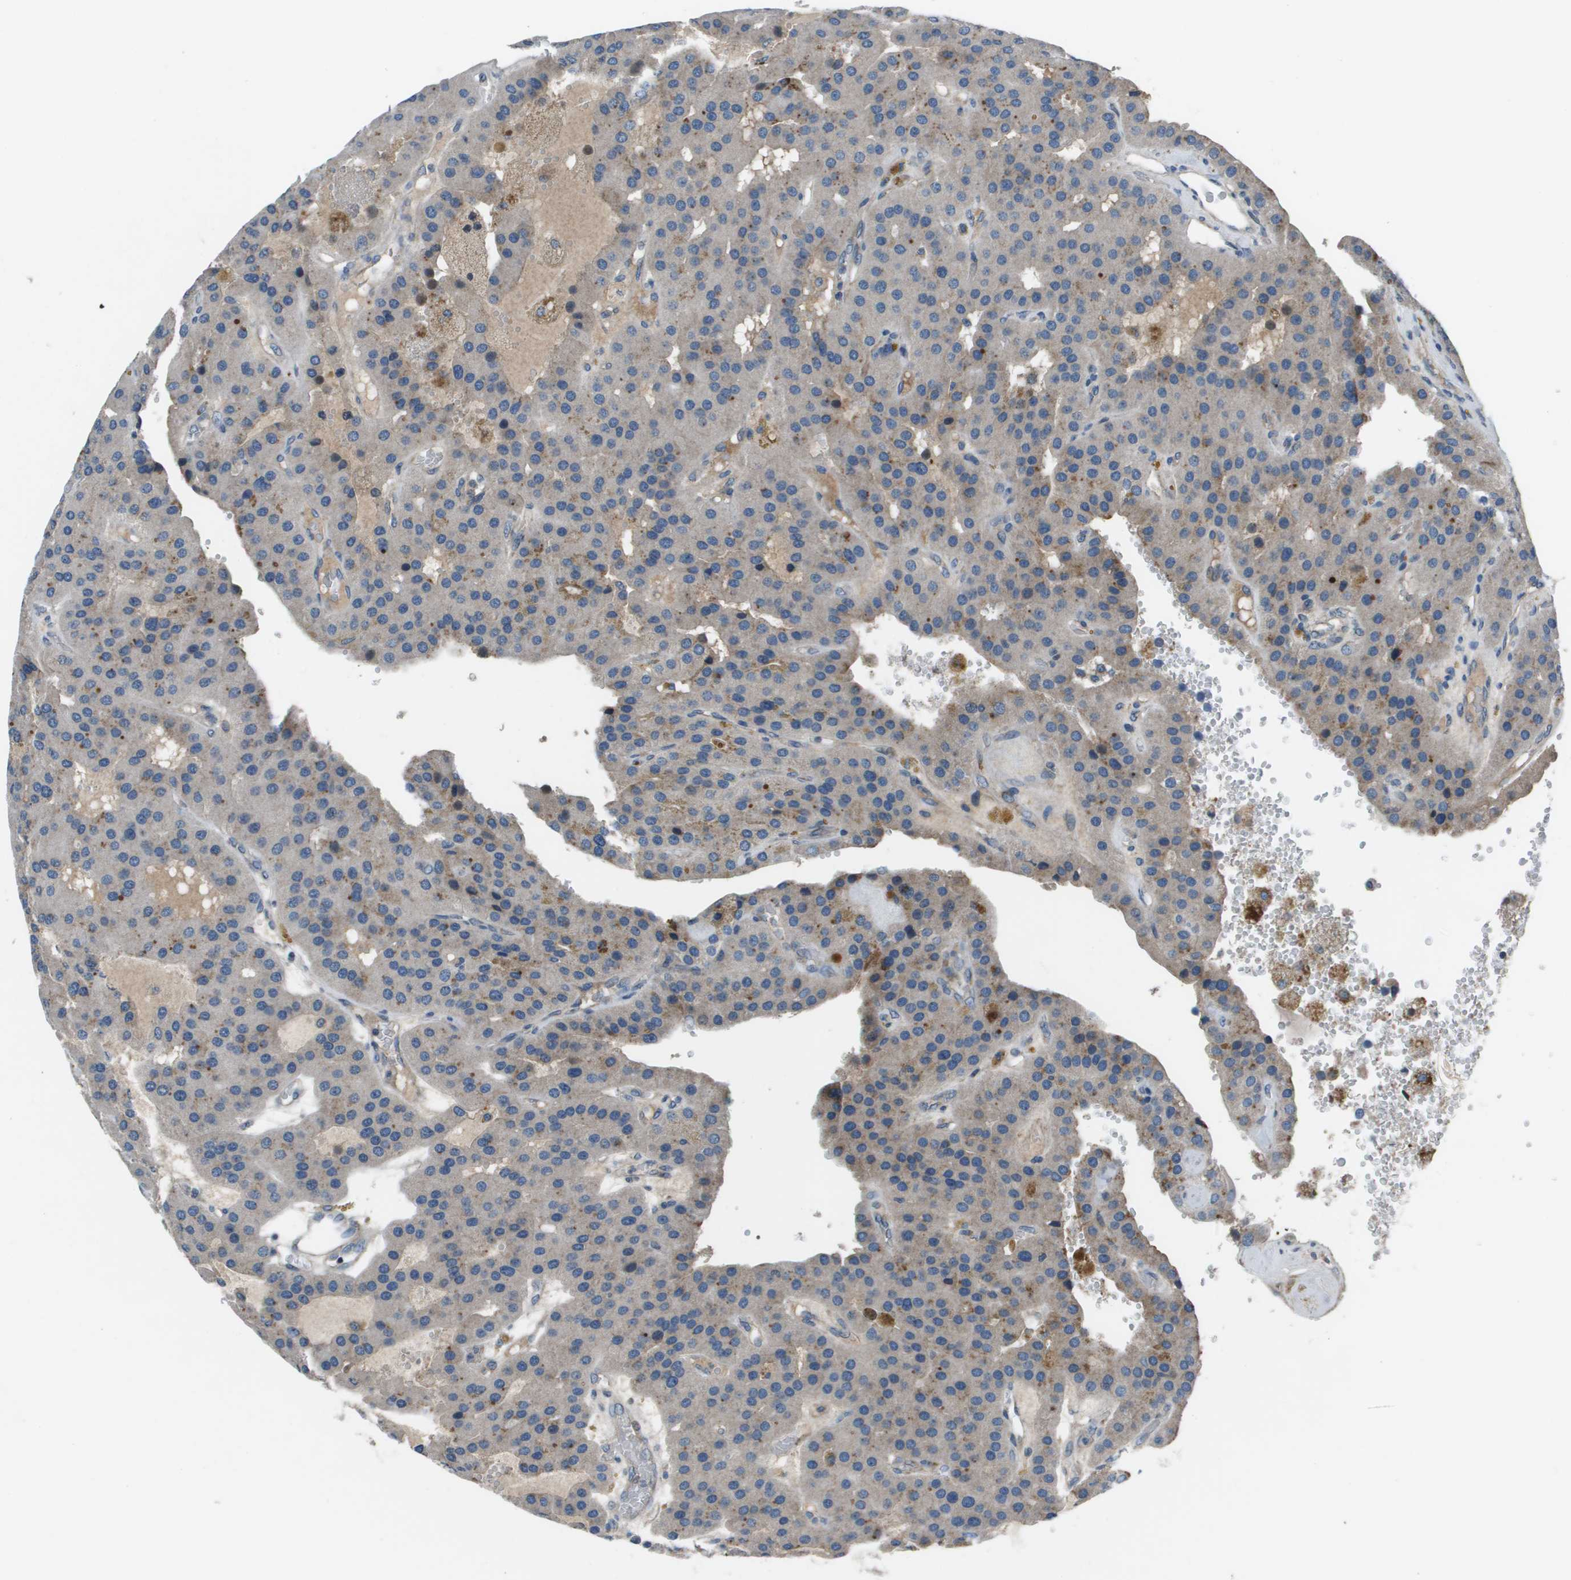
{"staining": {"intensity": "weak", "quantity": "<25%", "location": "cytoplasmic/membranous"}, "tissue": "parathyroid gland", "cell_type": "Glandular cells", "image_type": "normal", "snomed": [{"axis": "morphology", "description": "Normal tissue, NOS"}, {"axis": "morphology", "description": "Adenoma, NOS"}, {"axis": "topography", "description": "Parathyroid gland"}], "caption": "Glandular cells are negative for brown protein staining in benign parathyroid gland. The staining was performed using DAB to visualize the protein expression in brown, while the nuclei were stained in blue with hematoxylin (Magnification: 20x).", "gene": "PCOLCE", "patient": {"sex": "female", "age": 86}}